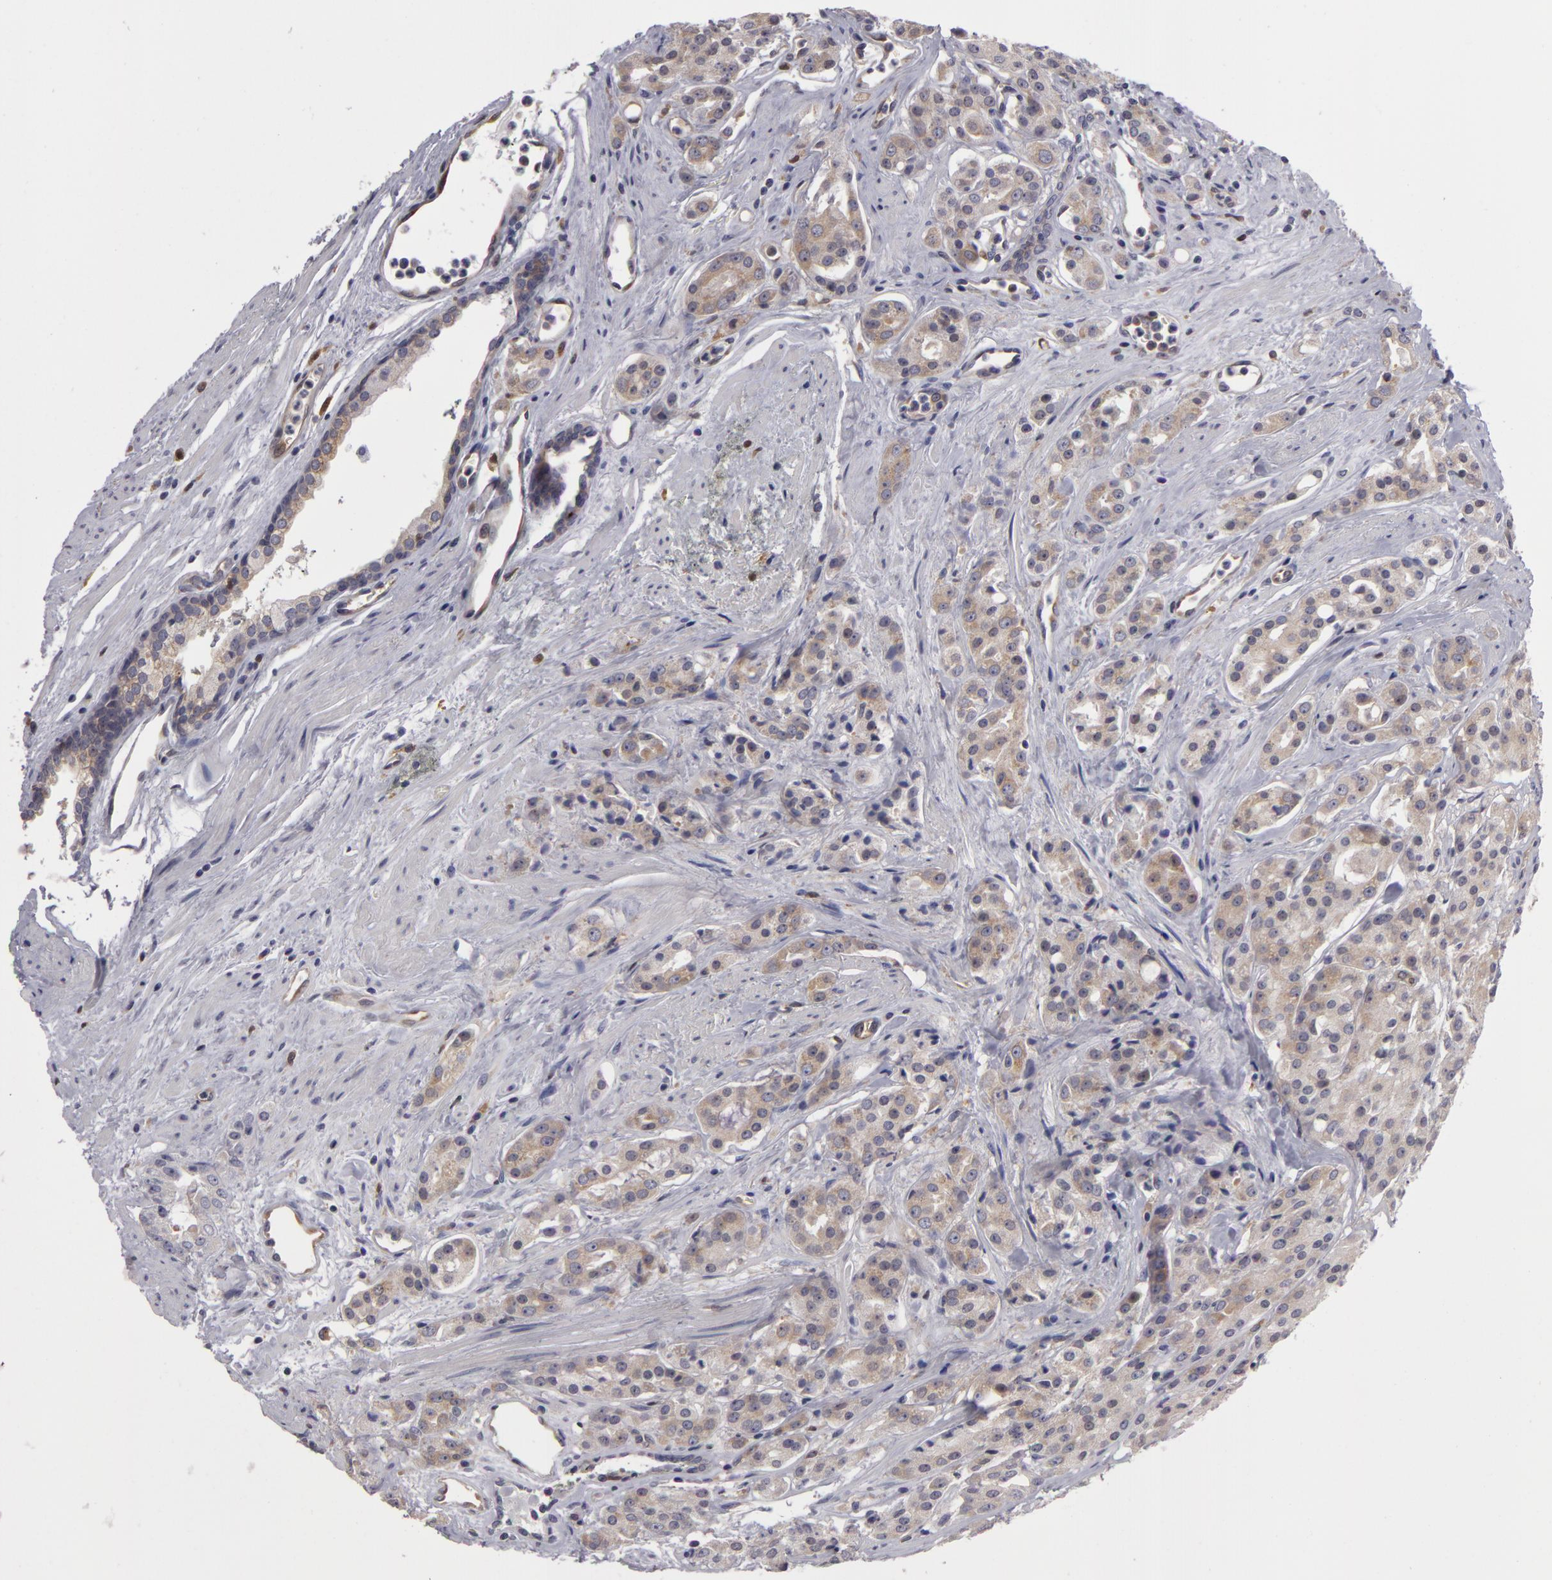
{"staining": {"intensity": "weak", "quantity": "25%-75%", "location": "cytoplasmic/membranous"}, "tissue": "prostate cancer", "cell_type": "Tumor cells", "image_type": "cancer", "snomed": [{"axis": "morphology", "description": "Adenocarcinoma, High grade"}, {"axis": "topography", "description": "Prostate"}], "caption": "High-grade adenocarcinoma (prostate) tissue exhibits weak cytoplasmic/membranous positivity in about 25%-75% of tumor cells Nuclei are stained in blue.", "gene": "ZNF229", "patient": {"sex": "male", "age": 64}}